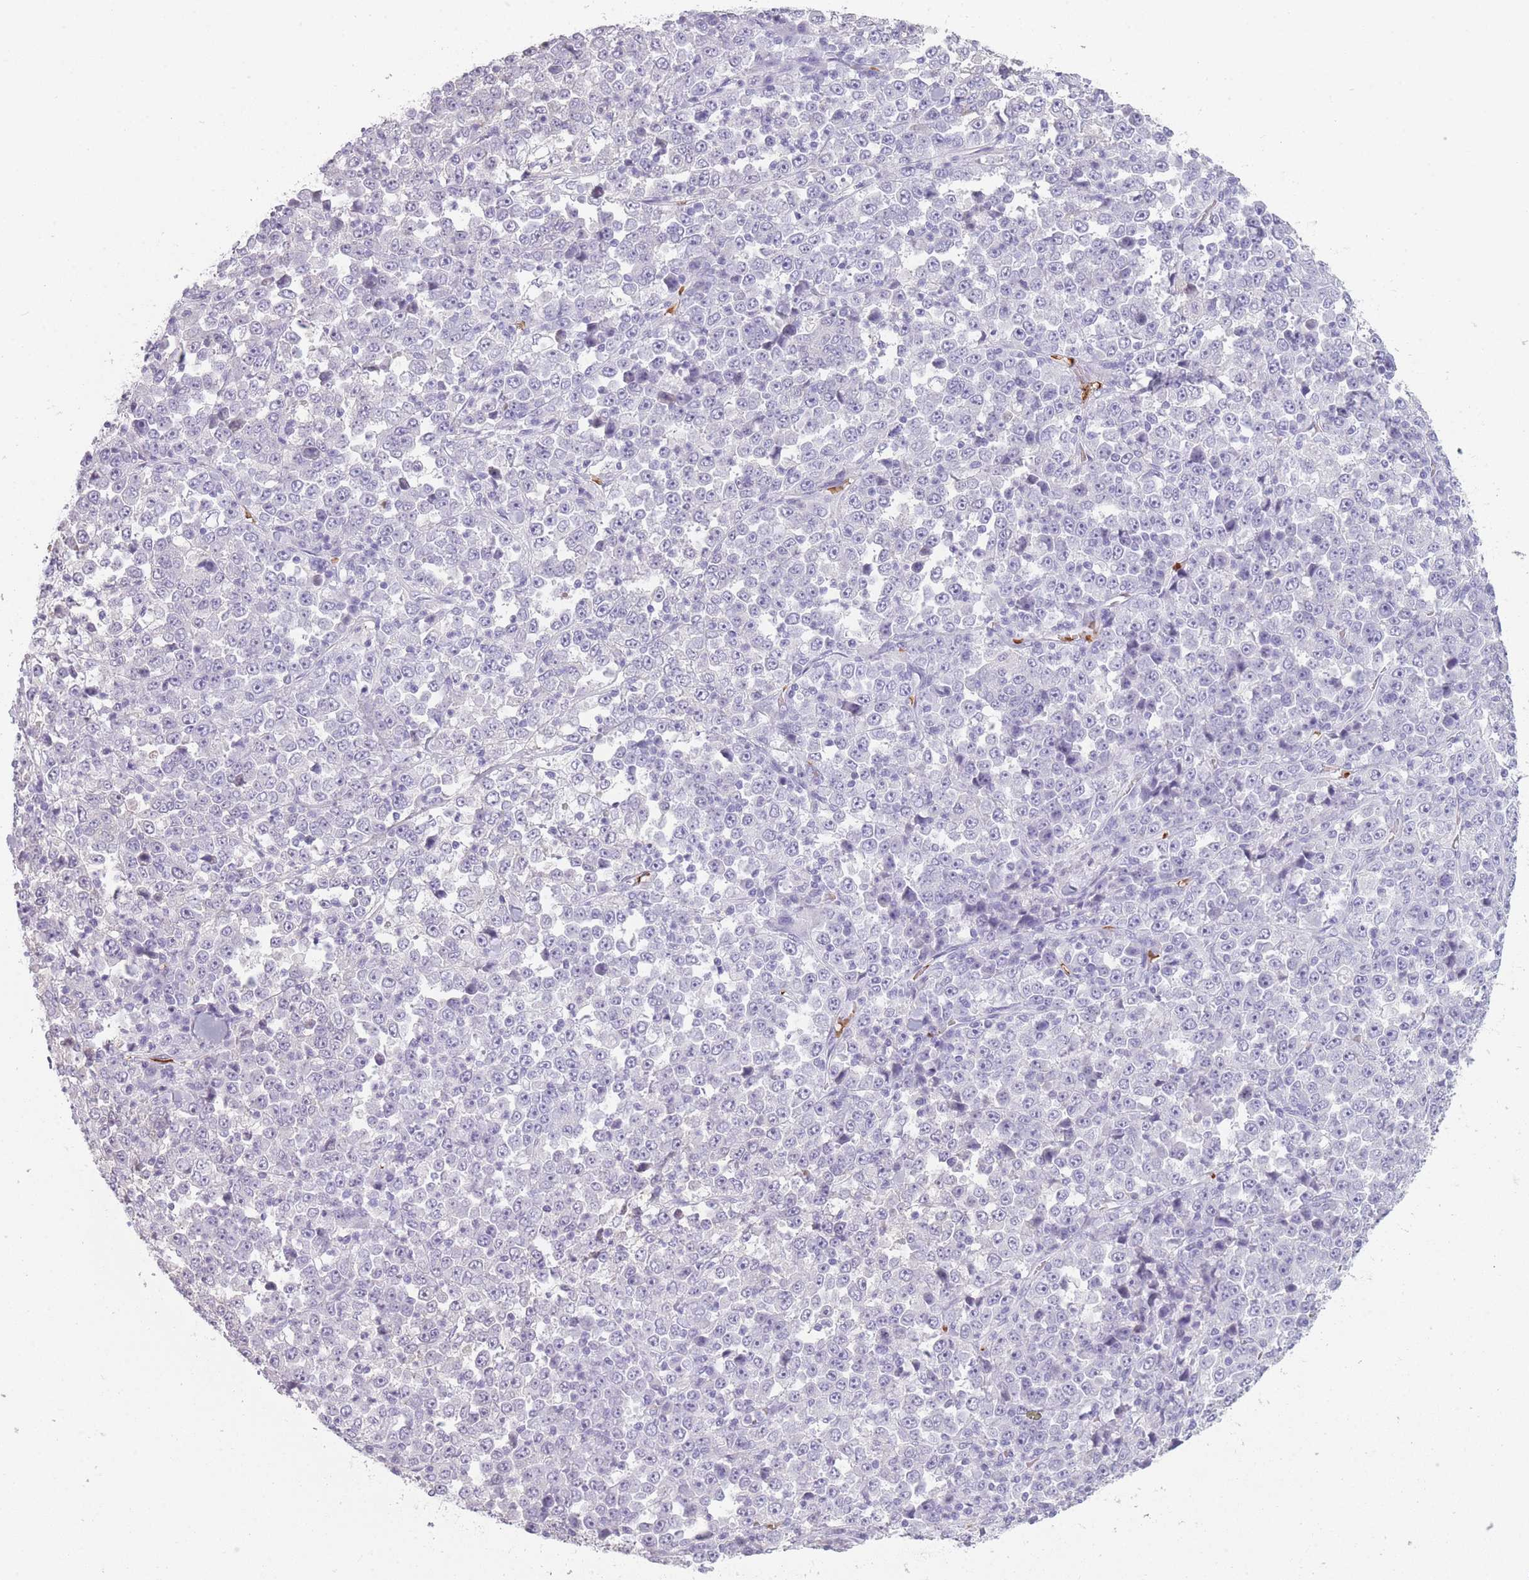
{"staining": {"intensity": "negative", "quantity": "none", "location": "none"}, "tissue": "stomach cancer", "cell_type": "Tumor cells", "image_type": "cancer", "snomed": [{"axis": "morphology", "description": "Normal tissue, NOS"}, {"axis": "morphology", "description": "Adenocarcinoma, NOS"}, {"axis": "topography", "description": "Stomach, upper"}, {"axis": "topography", "description": "Stomach"}], "caption": "Image shows no protein staining in tumor cells of stomach adenocarcinoma tissue.", "gene": "OR7C1", "patient": {"sex": "male", "age": 59}}